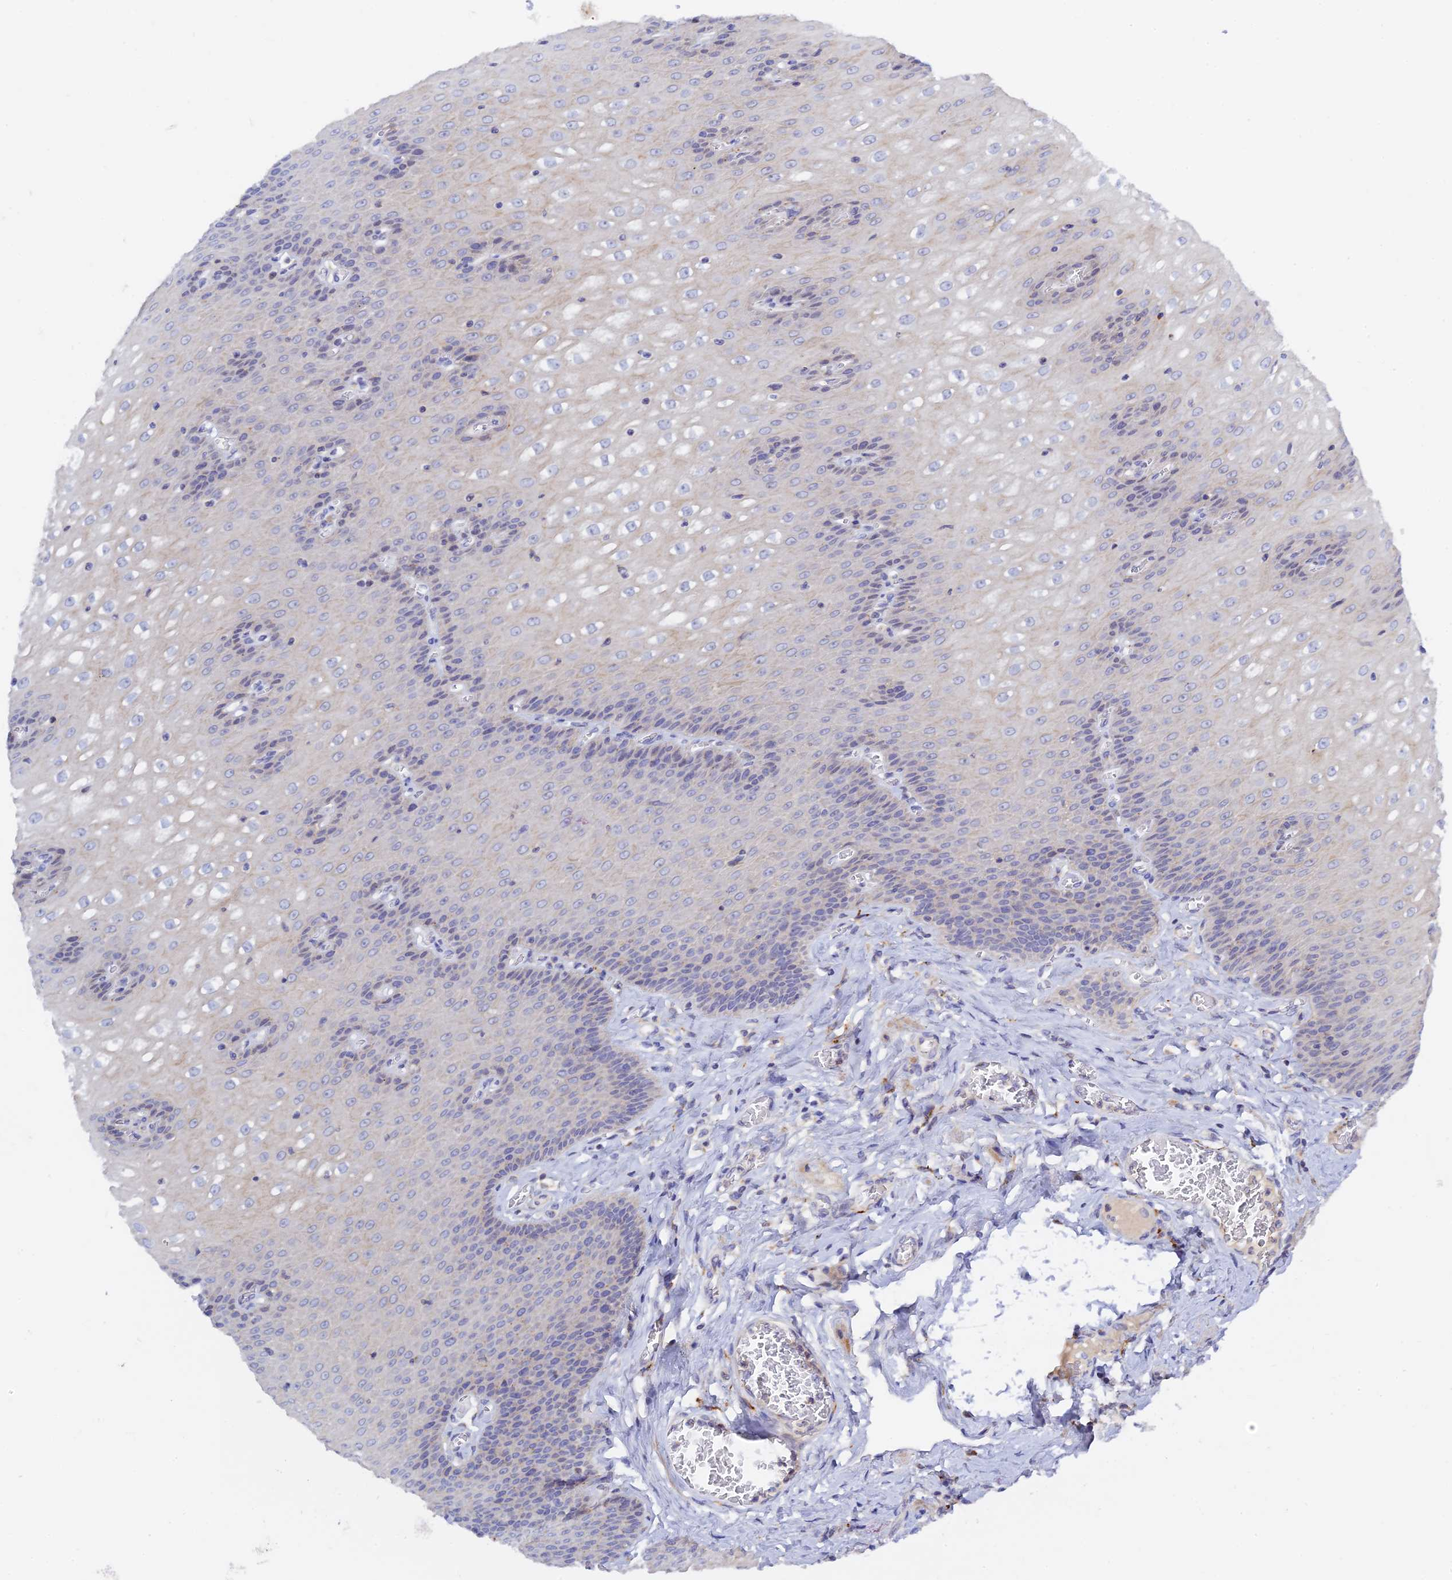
{"staining": {"intensity": "moderate", "quantity": "<25%", "location": "cytoplasmic/membranous"}, "tissue": "esophagus", "cell_type": "Squamous epithelial cells", "image_type": "normal", "snomed": [{"axis": "morphology", "description": "Normal tissue, NOS"}, {"axis": "topography", "description": "Esophagus"}], "caption": "The histopathology image shows a brown stain indicating the presence of a protein in the cytoplasmic/membranous of squamous epithelial cells in esophagus.", "gene": "RPGRIP1L", "patient": {"sex": "male", "age": 60}}